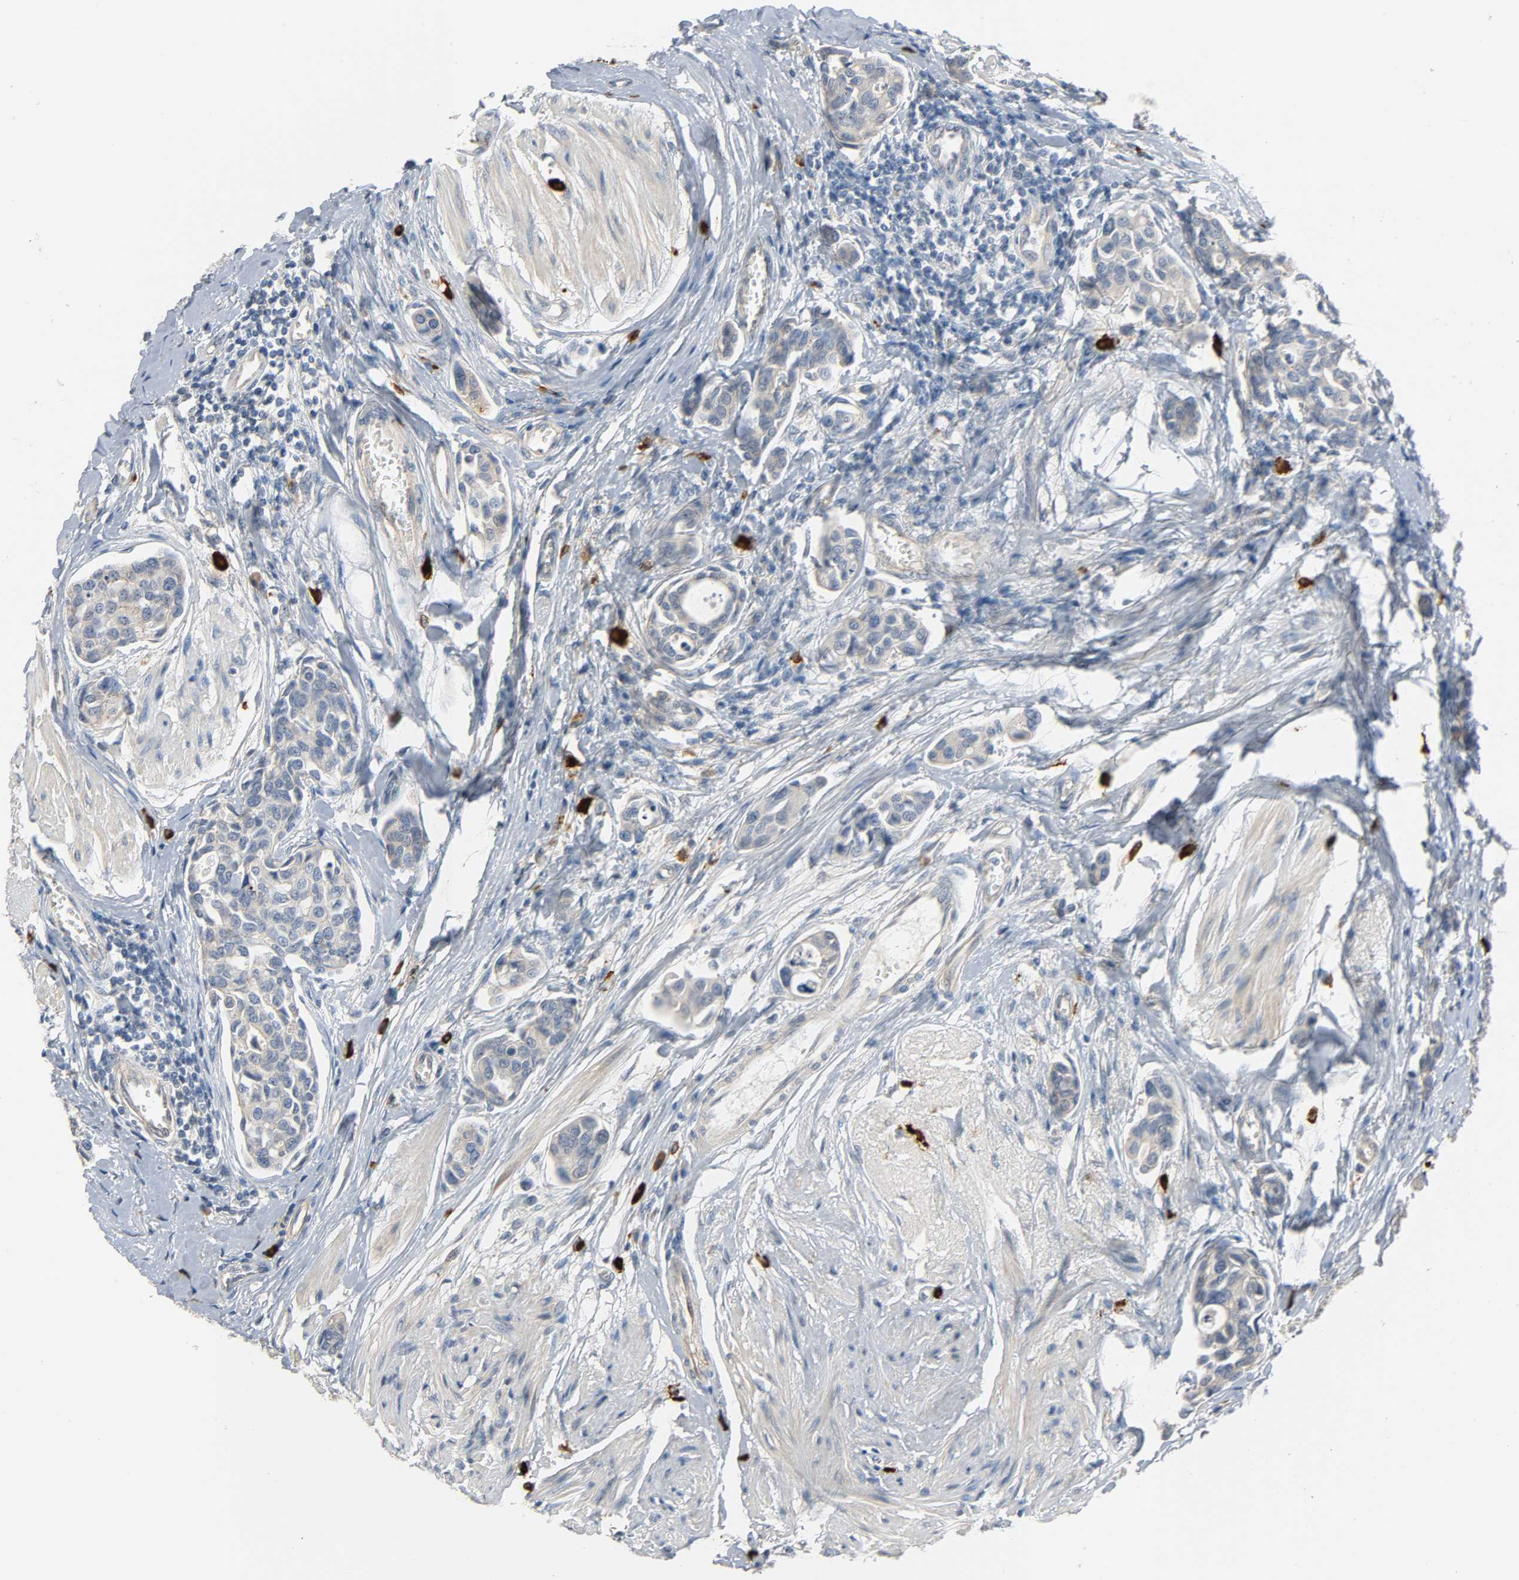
{"staining": {"intensity": "negative", "quantity": "none", "location": "none"}, "tissue": "urothelial cancer", "cell_type": "Tumor cells", "image_type": "cancer", "snomed": [{"axis": "morphology", "description": "Urothelial carcinoma, High grade"}, {"axis": "topography", "description": "Urinary bladder"}], "caption": "Urothelial carcinoma (high-grade) stained for a protein using immunohistochemistry demonstrates no positivity tumor cells.", "gene": "LIMCH1", "patient": {"sex": "male", "age": 78}}